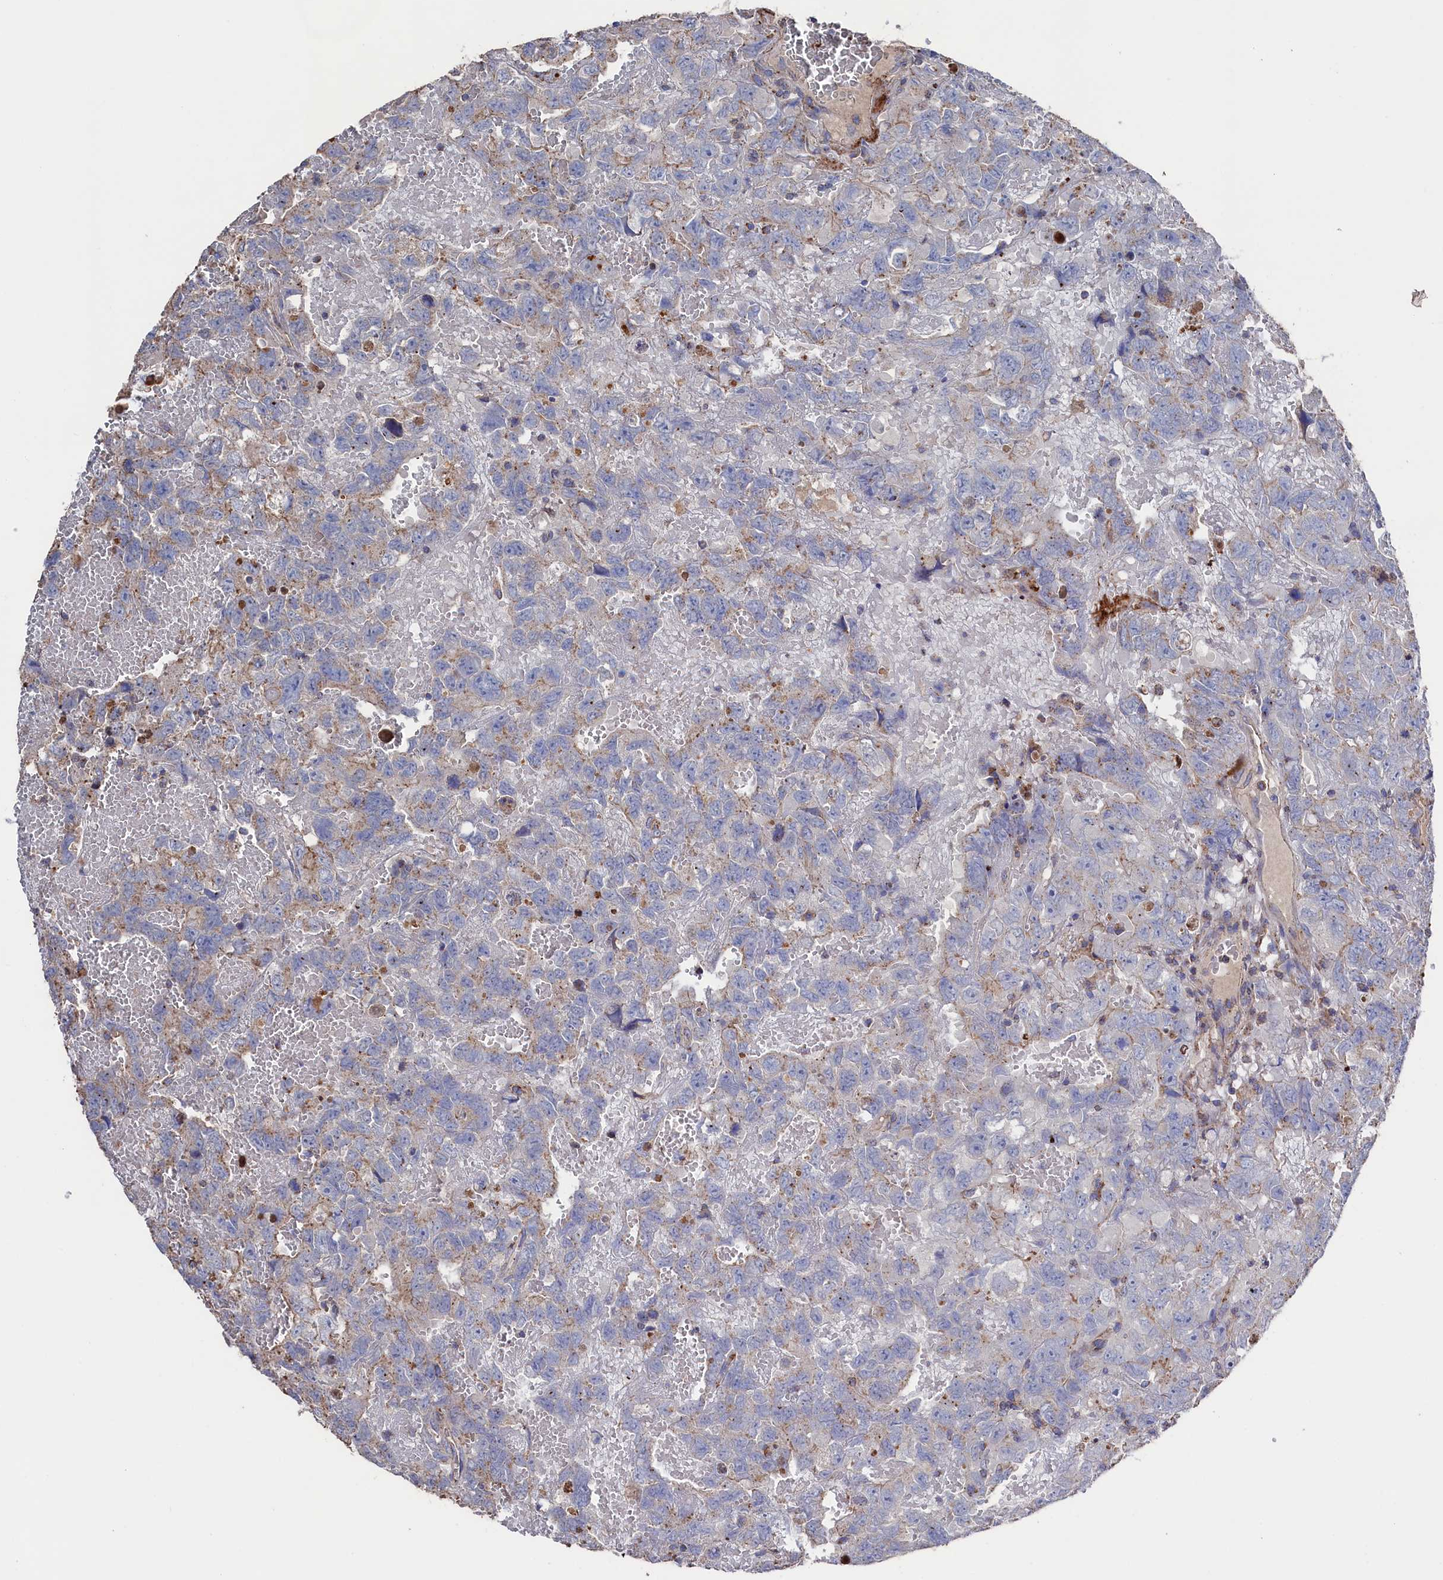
{"staining": {"intensity": "weak", "quantity": "25%-75%", "location": "cytoplasmic/membranous"}, "tissue": "testis cancer", "cell_type": "Tumor cells", "image_type": "cancer", "snomed": [{"axis": "morphology", "description": "Carcinoma, Embryonal, NOS"}, {"axis": "topography", "description": "Testis"}], "caption": "Brown immunohistochemical staining in human embryonal carcinoma (testis) demonstrates weak cytoplasmic/membranous staining in about 25%-75% of tumor cells.", "gene": "TK2", "patient": {"sex": "male", "age": 45}}